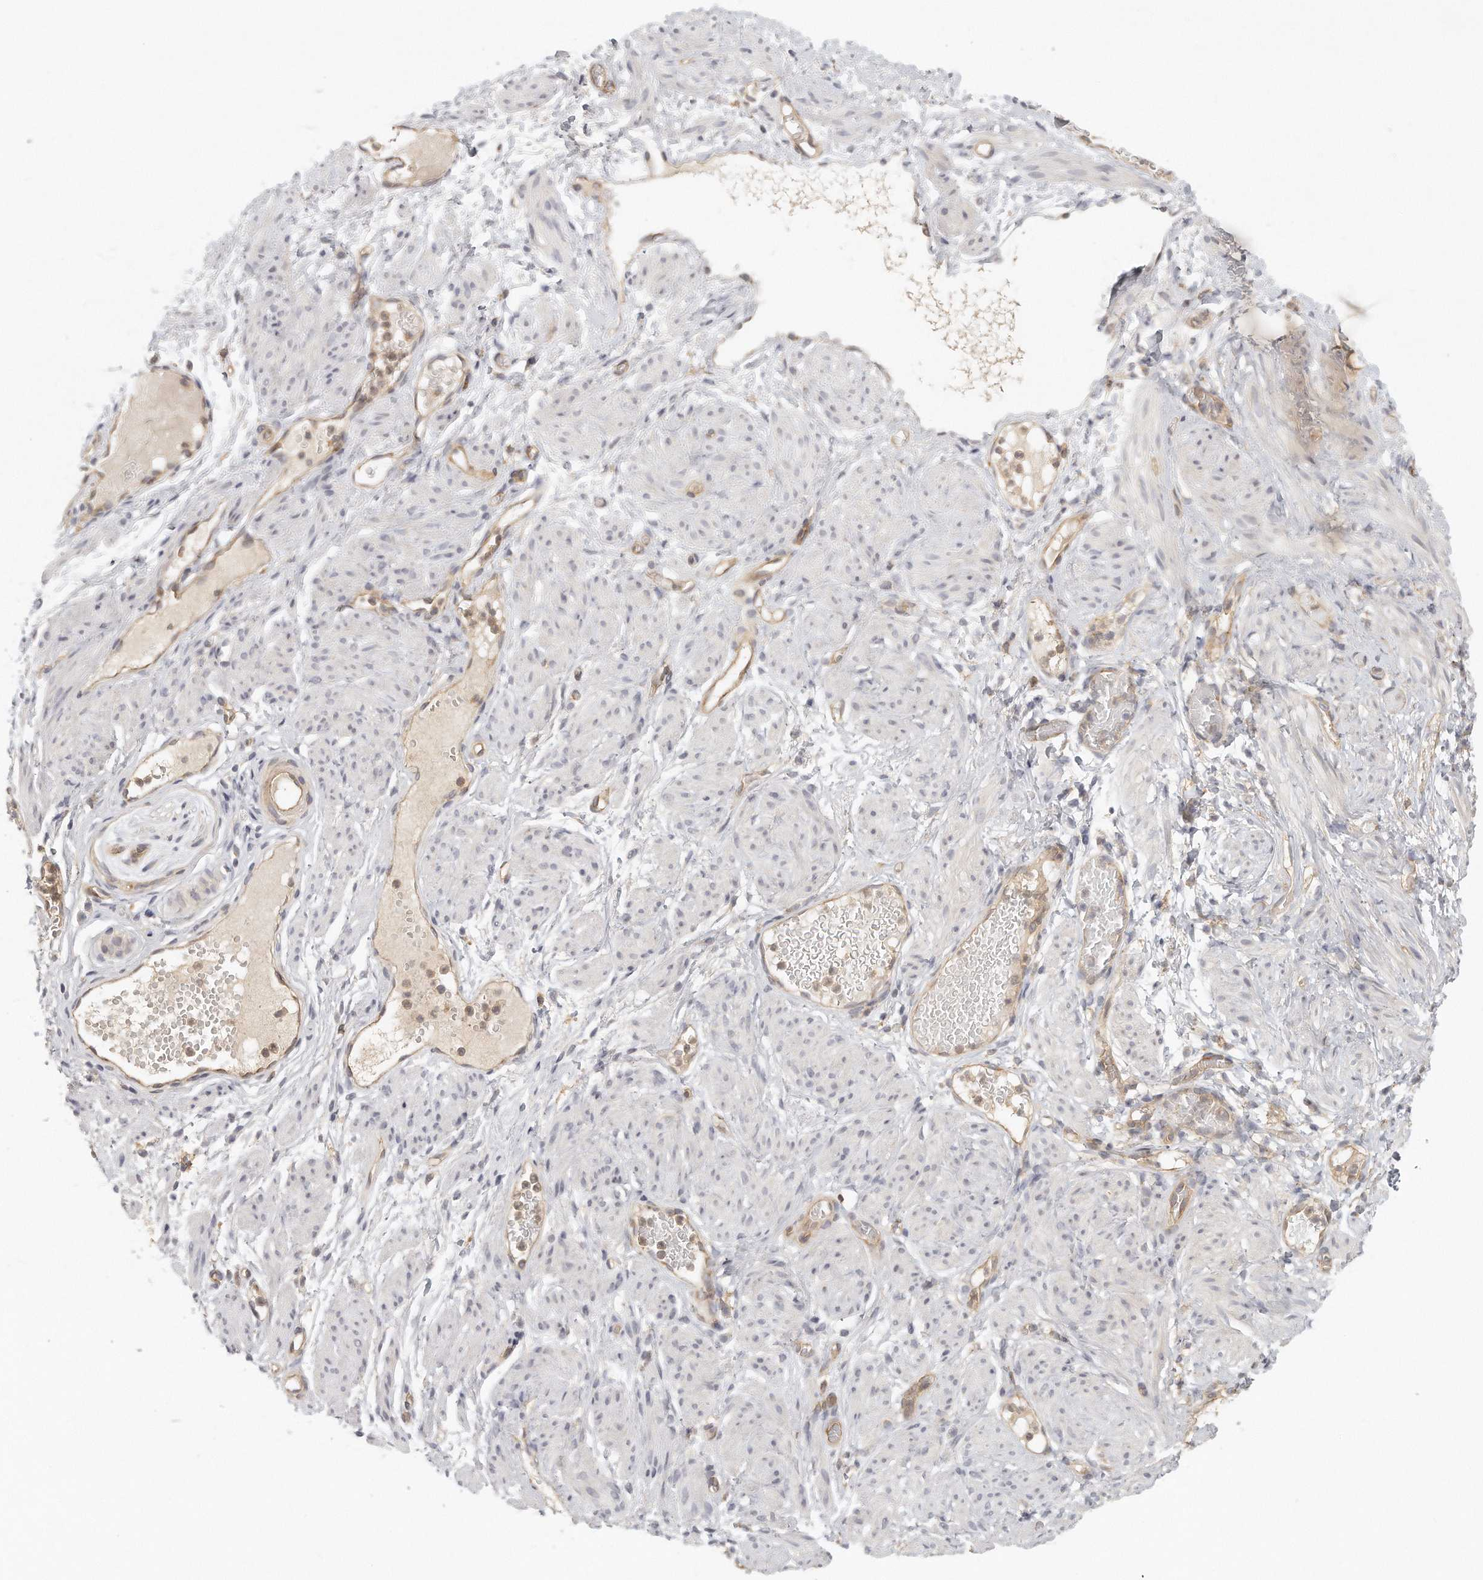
{"staining": {"intensity": "negative", "quantity": "none", "location": "none"}, "tissue": "adipose tissue", "cell_type": "Adipocytes", "image_type": "normal", "snomed": [{"axis": "morphology", "description": "Normal tissue, NOS"}, {"axis": "topography", "description": "Smooth muscle"}, {"axis": "topography", "description": "Peripheral nerve tissue"}], "caption": "Protein analysis of benign adipose tissue displays no significant positivity in adipocytes. Nuclei are stained in blue.", "gene": "MTERF4", "patient": {"sex": "female", "age": 39}}